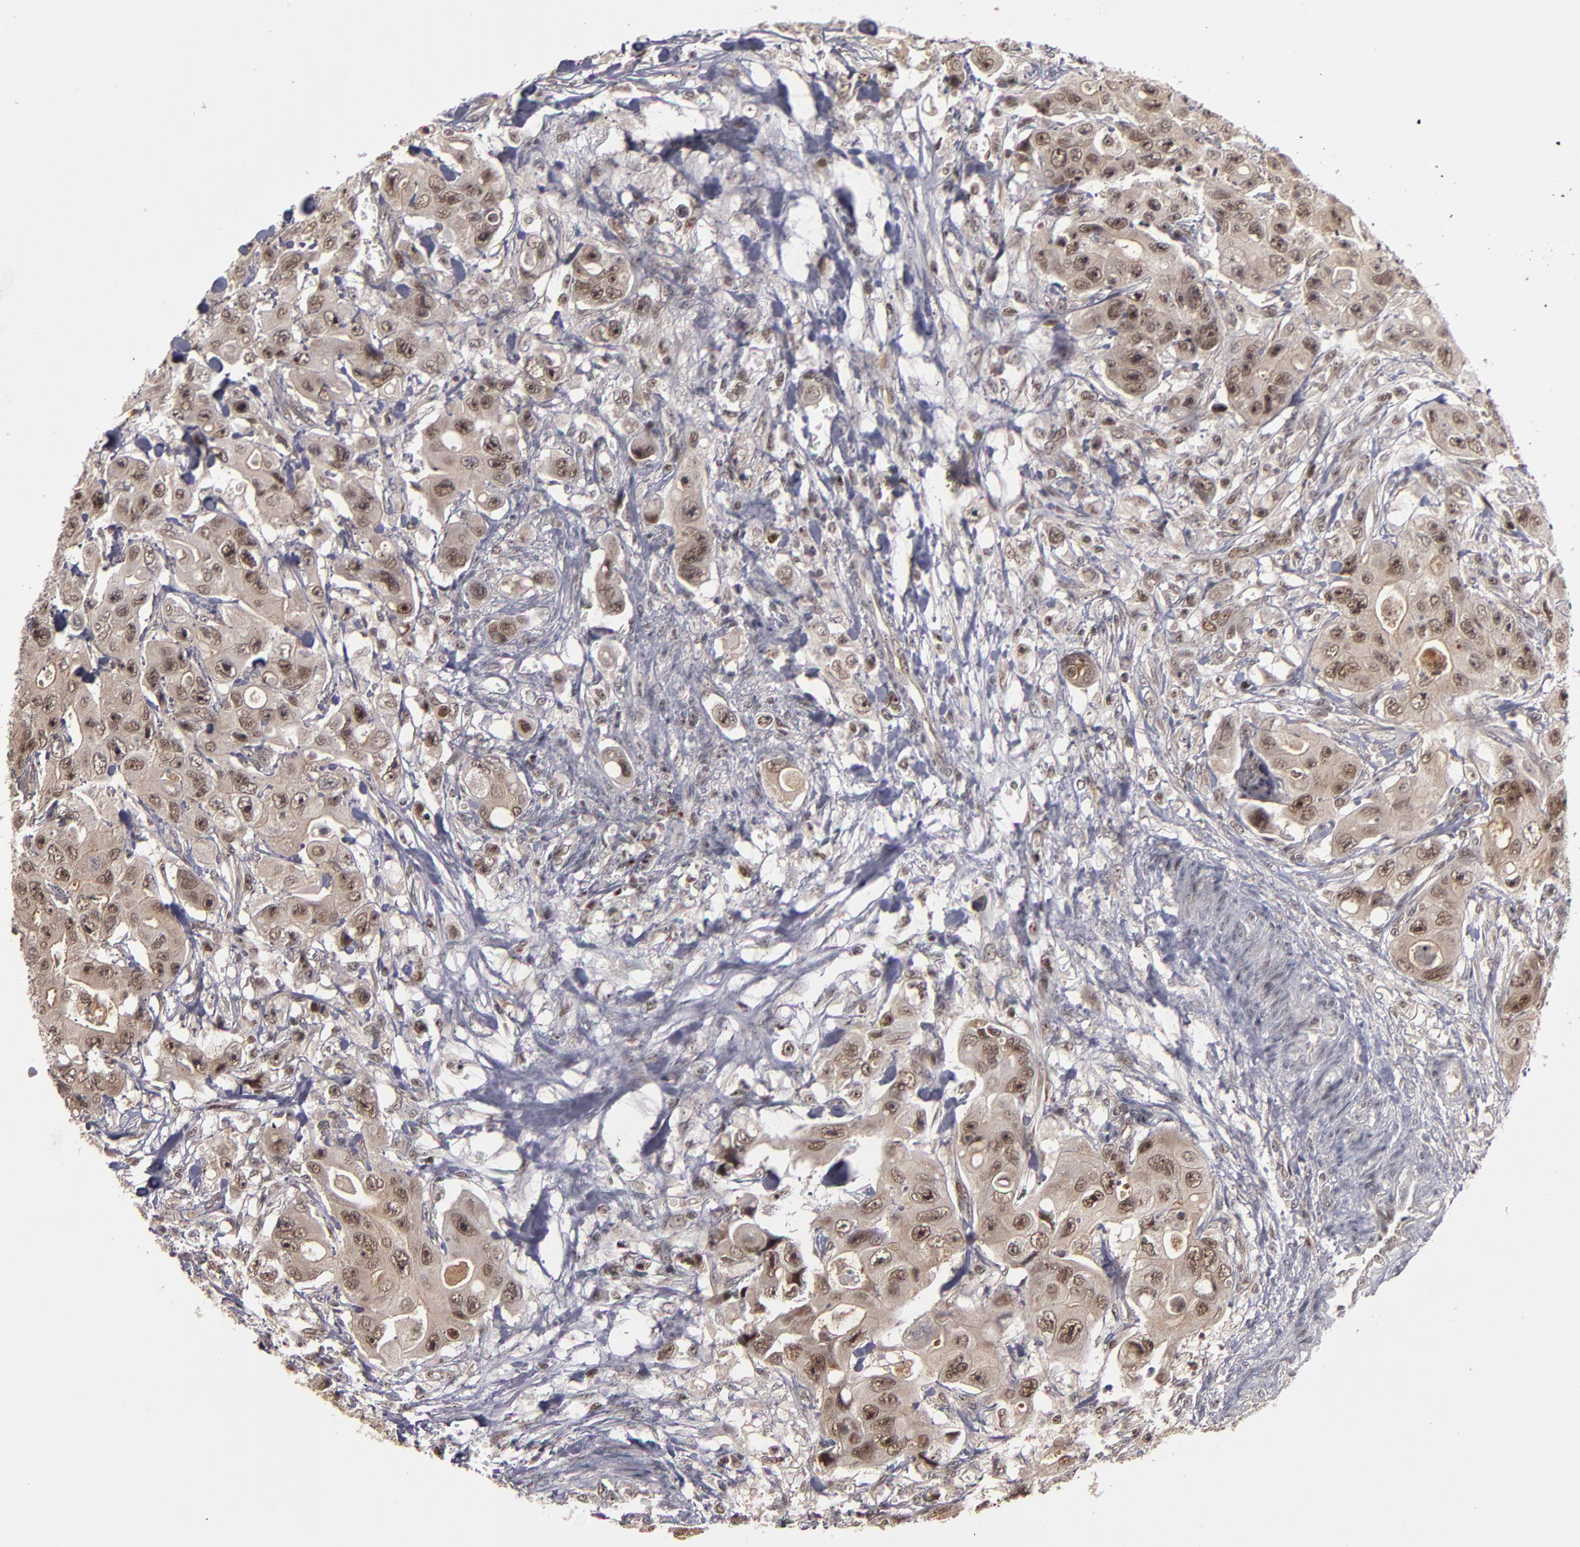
{"staining": {"intensity": "weak", "quantity": ">75%", "location": "nuclear"}, "tissue": "colorectal cancer", "cell_type": "Tumor cells", "image_type": "cancer", "snomed": [{"axis": "morphology", "description": "Adenocarcinoma, NOS"}, {"axis": "topography", "description": "Colon"}], "caption": "Human colorectal cancer (adenocarcinoma) stained with a brown dye shows weak nuclear positive positivity in about >75% of tumor cells.", "gene": "KDM6A", "patient": {"sex": "female", "age": 46}}